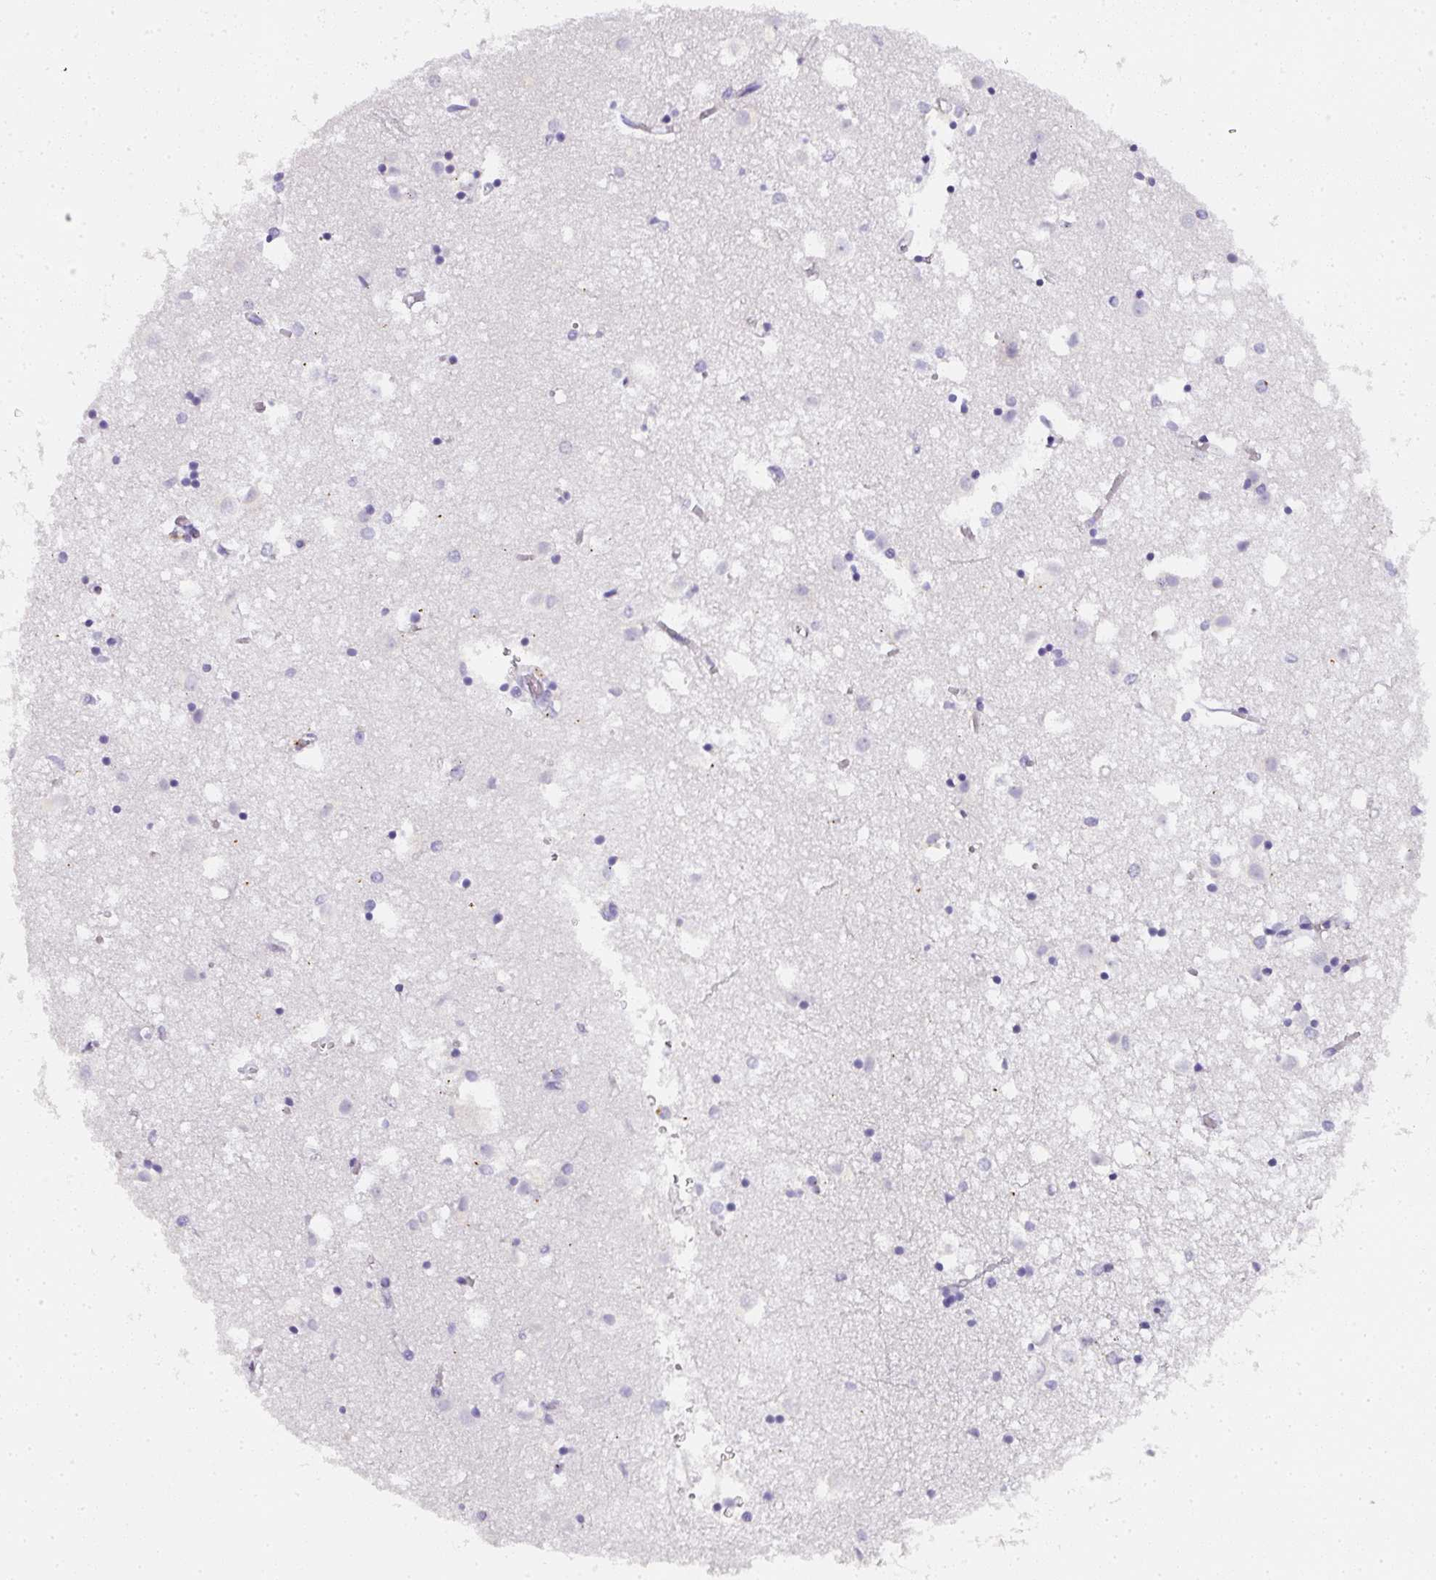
{"staining": {"intensity": "negative", "quantity": "none", "location": "none"}, "tissue": "caudate", "cell_type": "Glial cells", "image_type": "normal", "snomed": [{"axis": "morphology", "description": "Normal tissue, NOS"}, {"axis": "topography", "description": "Lateral ventricle wall"}], "caption": "The image displays no staining of glial cells in normal caudate.", "gene": "MMACHC", "patient": {"sex": "male", "age": 70}}